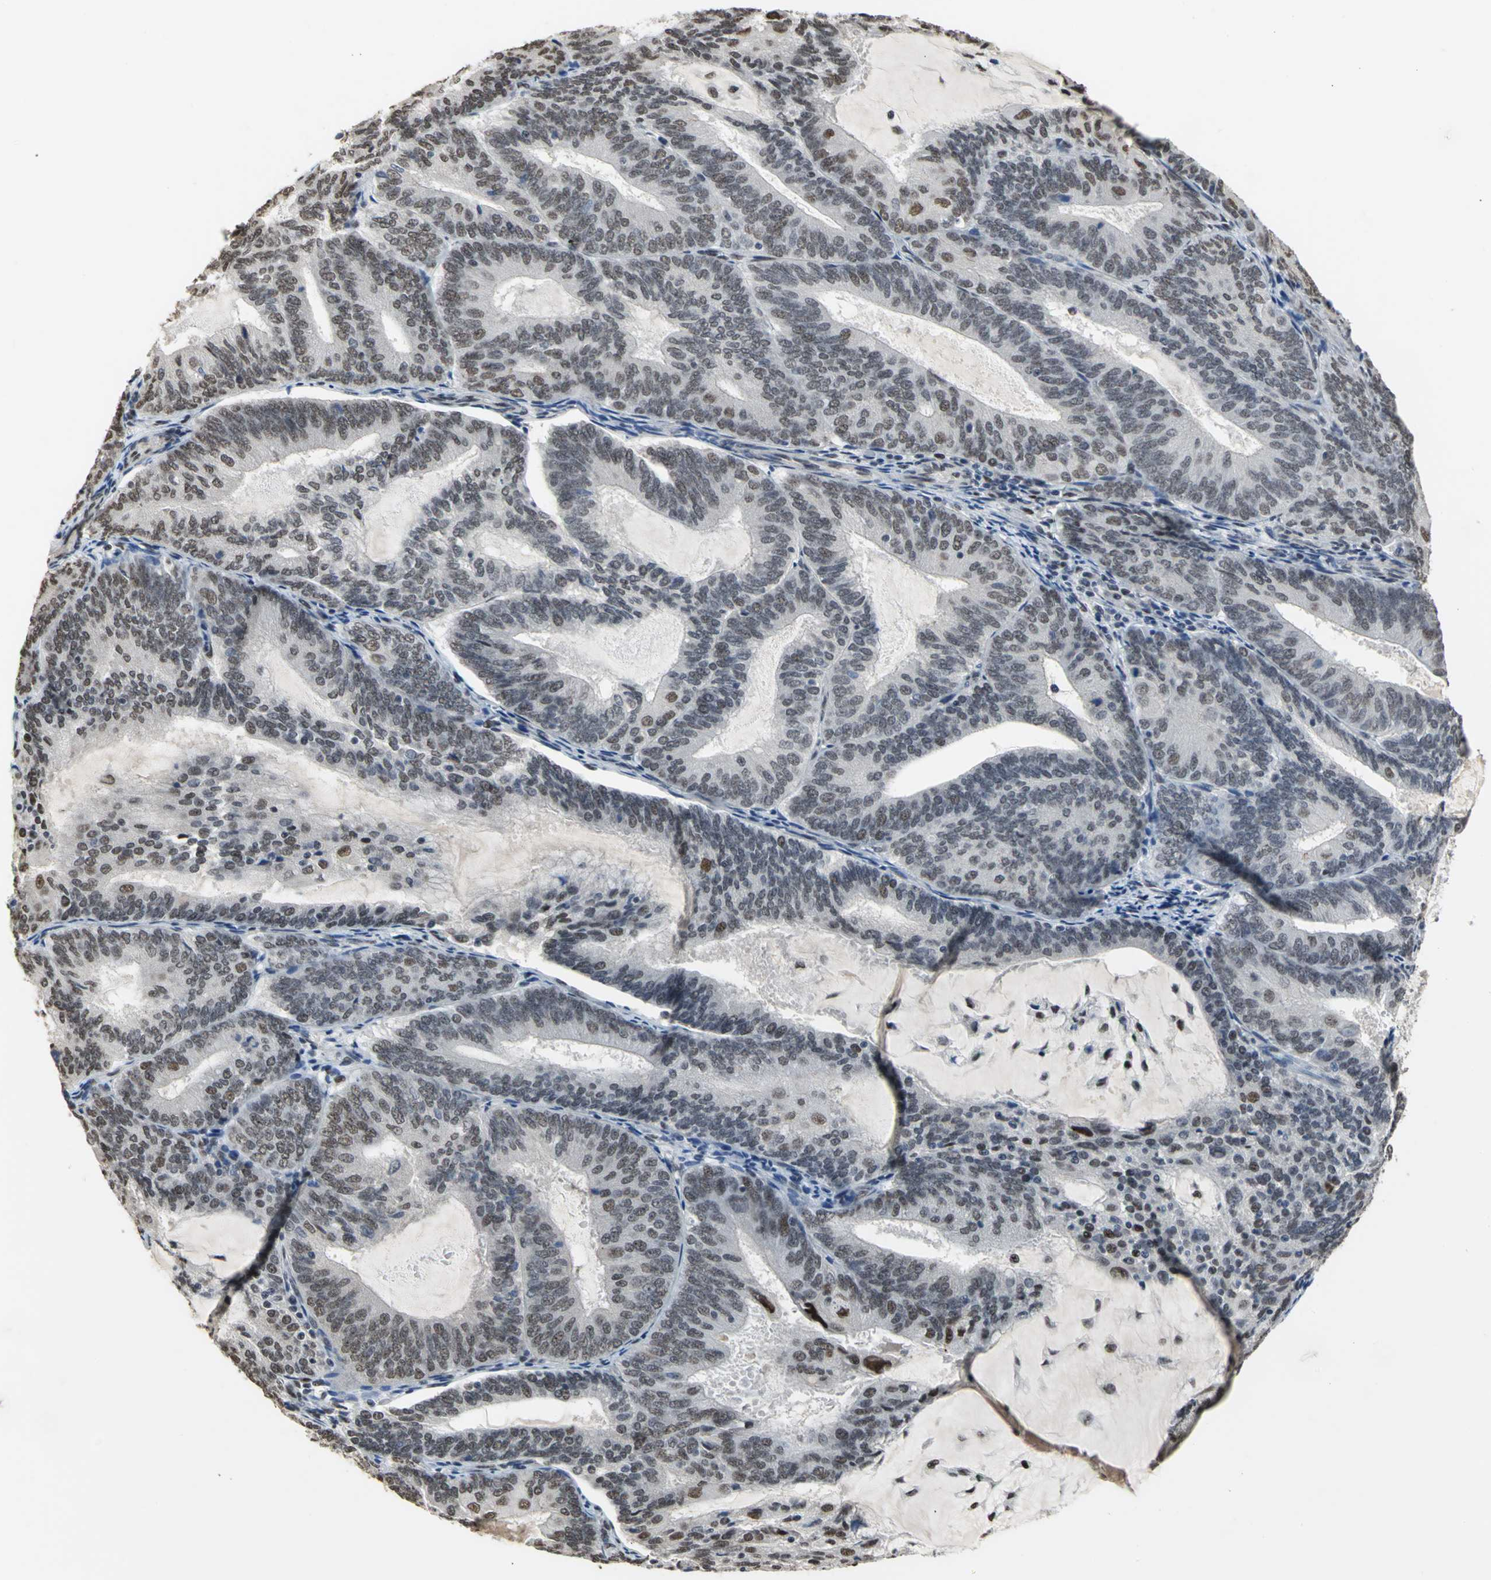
{"staining": {"intensity": "moderate", "quantity": ">75%", "location": "nuclear"}, "tissue": "endometrial cancer", "cell_type": "Tumor cells", "image_type": "cancer", "snomed": [{"axis": "morphology", "description": "Adenocarcinoma, NOS"}, {"axis": "topography", "description": "Endometrium"}], "caption": "High-magnification brightfield microscopy of adenocarcinoma (endometrial) stained with DAB (brown) and counterstained with hematoxylin (blue). tumor cells exhibit moderate nuclear staining is seen in about>75% of cells.", "gene": "CCDC88C", "patient": {"sex": "female", "age": 81}}